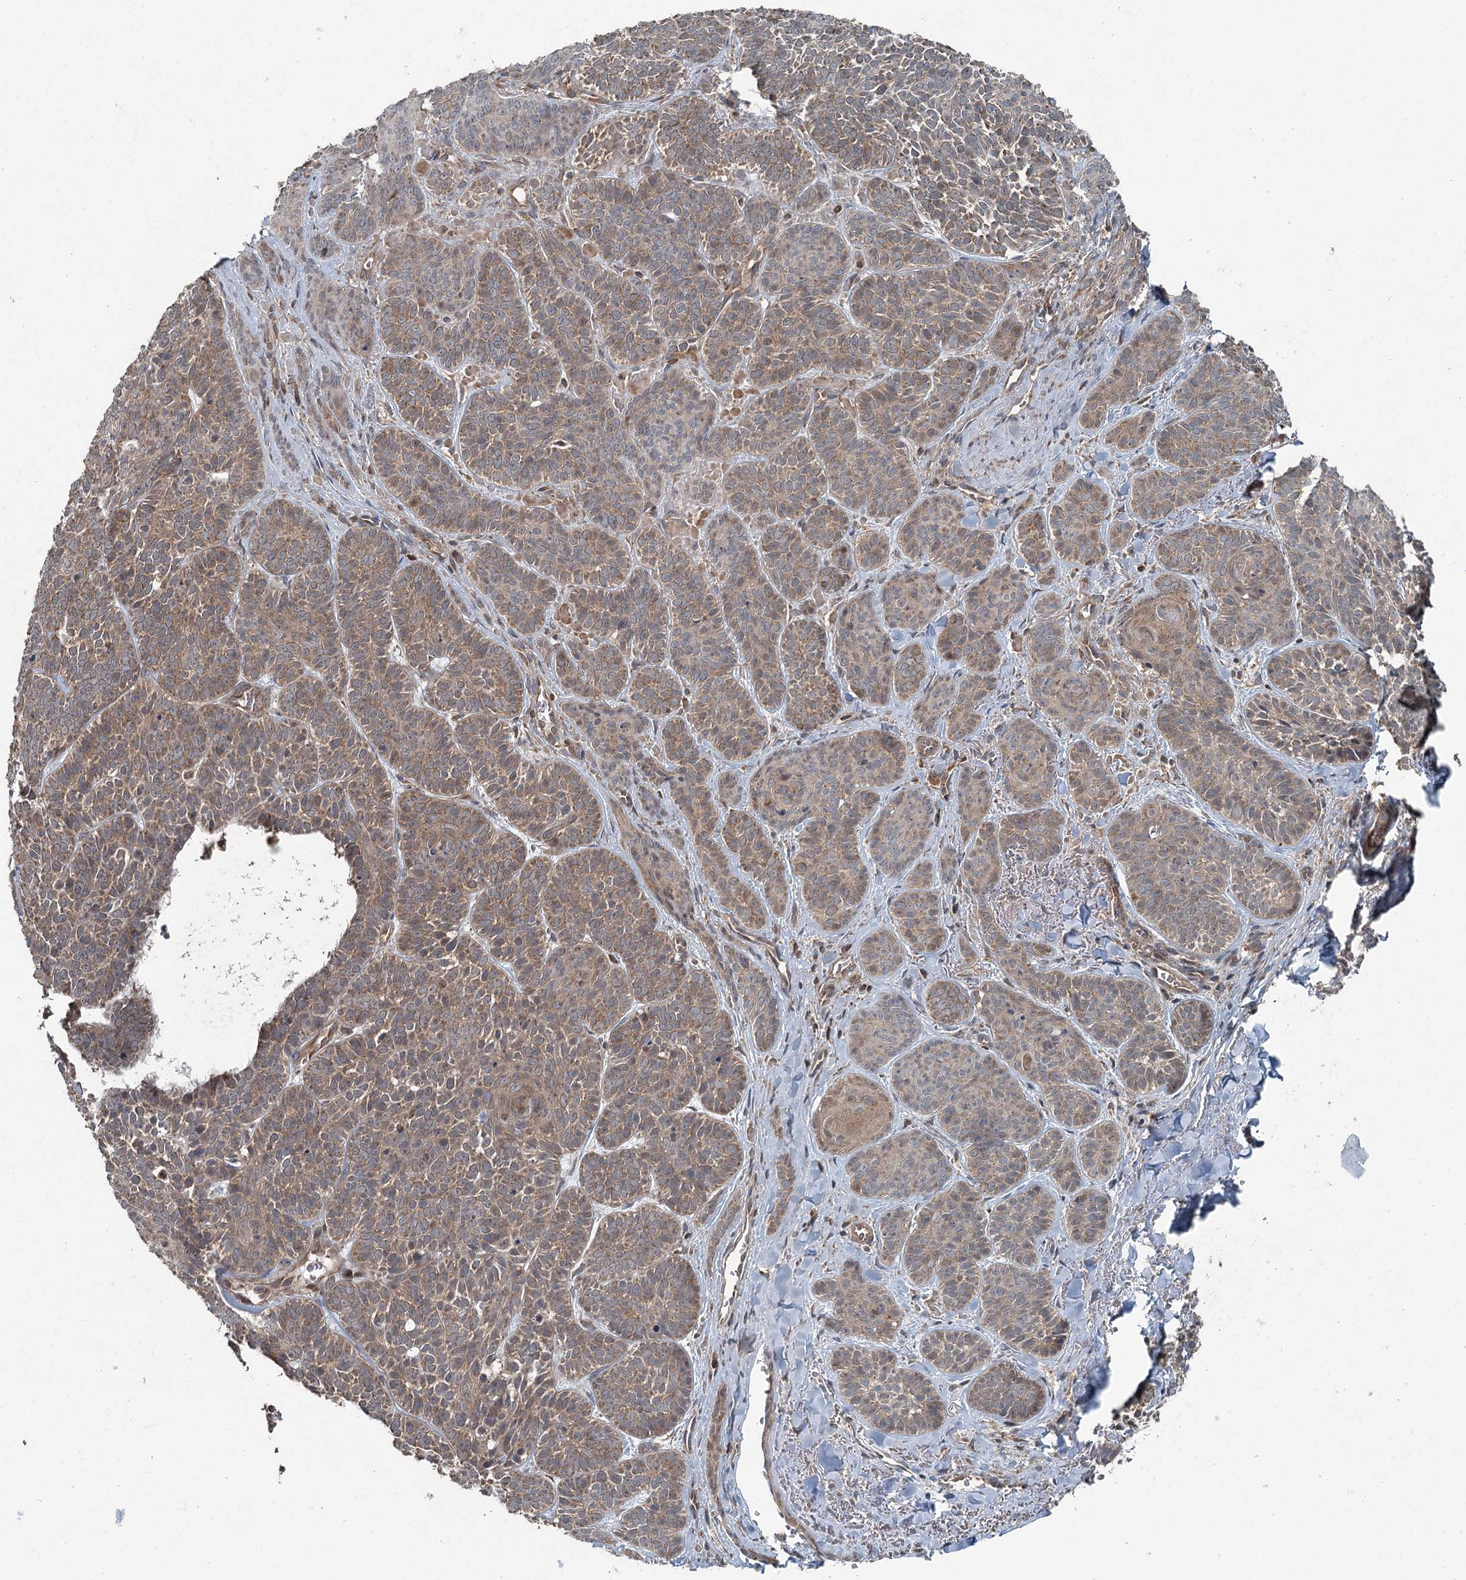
{"staining": {"intensity": "moderate", "quantity": ">75%", "location": "cytoplasmic/membranous"}, "tissue": "skin cancer", "cell_type": "Tumor cells", "image_type": "cancer", "snomed": [{"axis": "morphology", "description": "Basal cell carcinoma"}, {"axis": "topography", "description": "Skin"}], "caption": "Skin basal cell carcinoma tissue exhibits moderate cytoplasmic/membranous expression in approximately >75% of tumor cells, visualized by immunohistochemistry. Nuclei are stained in blue.", "gene": "SKIC3", "patient": {"sex": "male", "age": 85}}